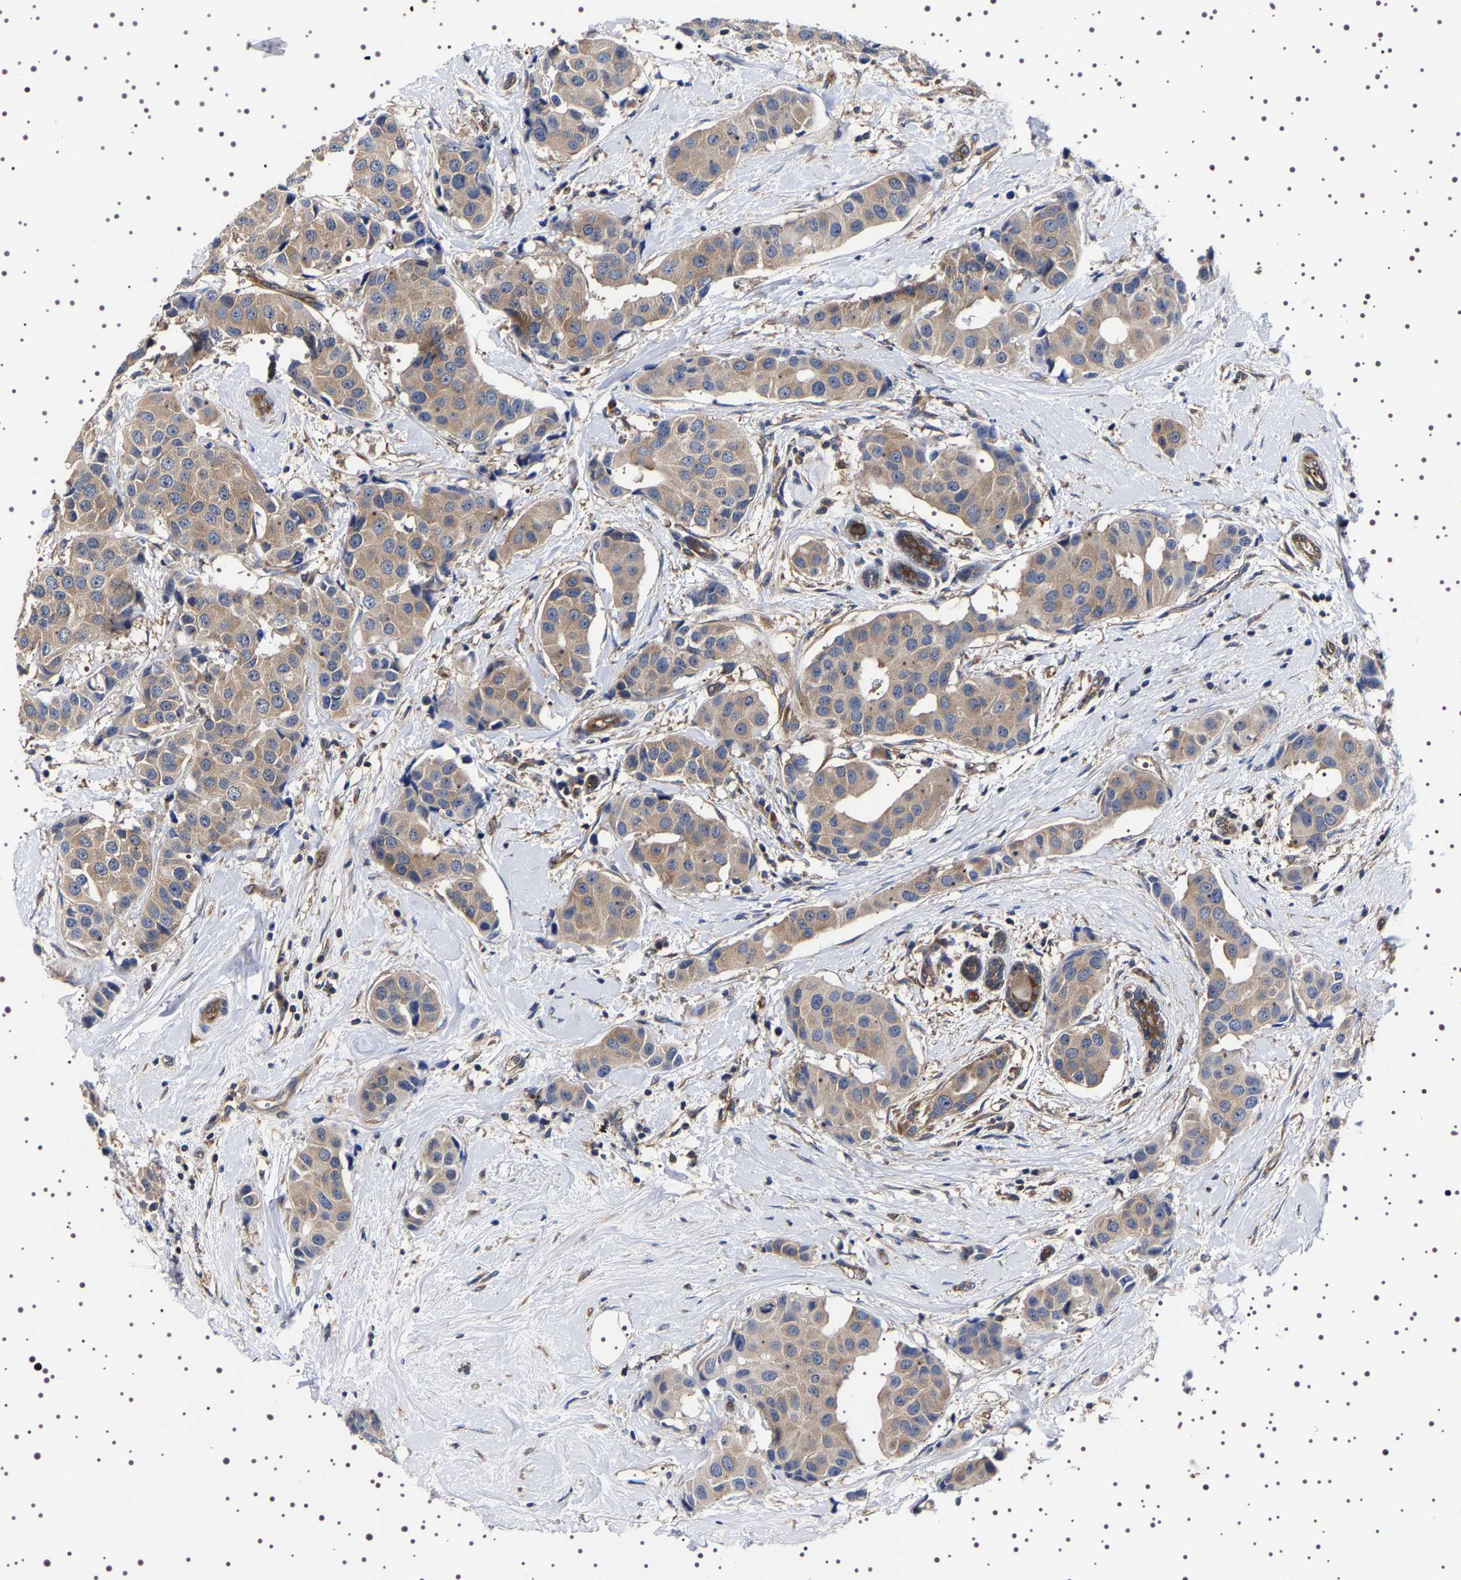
{"staining": {"intensity": "weak", "quantity": ">75%", "location": "cytoplasmic/membranous"}, "tissue": "breast cancer", "cell_type": "Tumor cells", "image_type": "cancer", "snomed": [{"axis": "morphology", "description": "Normal tissue, NOS"}, {"axis": "morphology", "description": "Duct carcinoma"}, {"axis": "topography", "description": "Breast"}], "caption": "This photomicrograph shows immunohistochemistry staining of human invasive ductal carcinoma (breast), with low weak cytoplasmic/membranous positivity in about >75% of tumor cells.", "gene": "DARS1", "patient": {"sex": "female", "age": 39}}